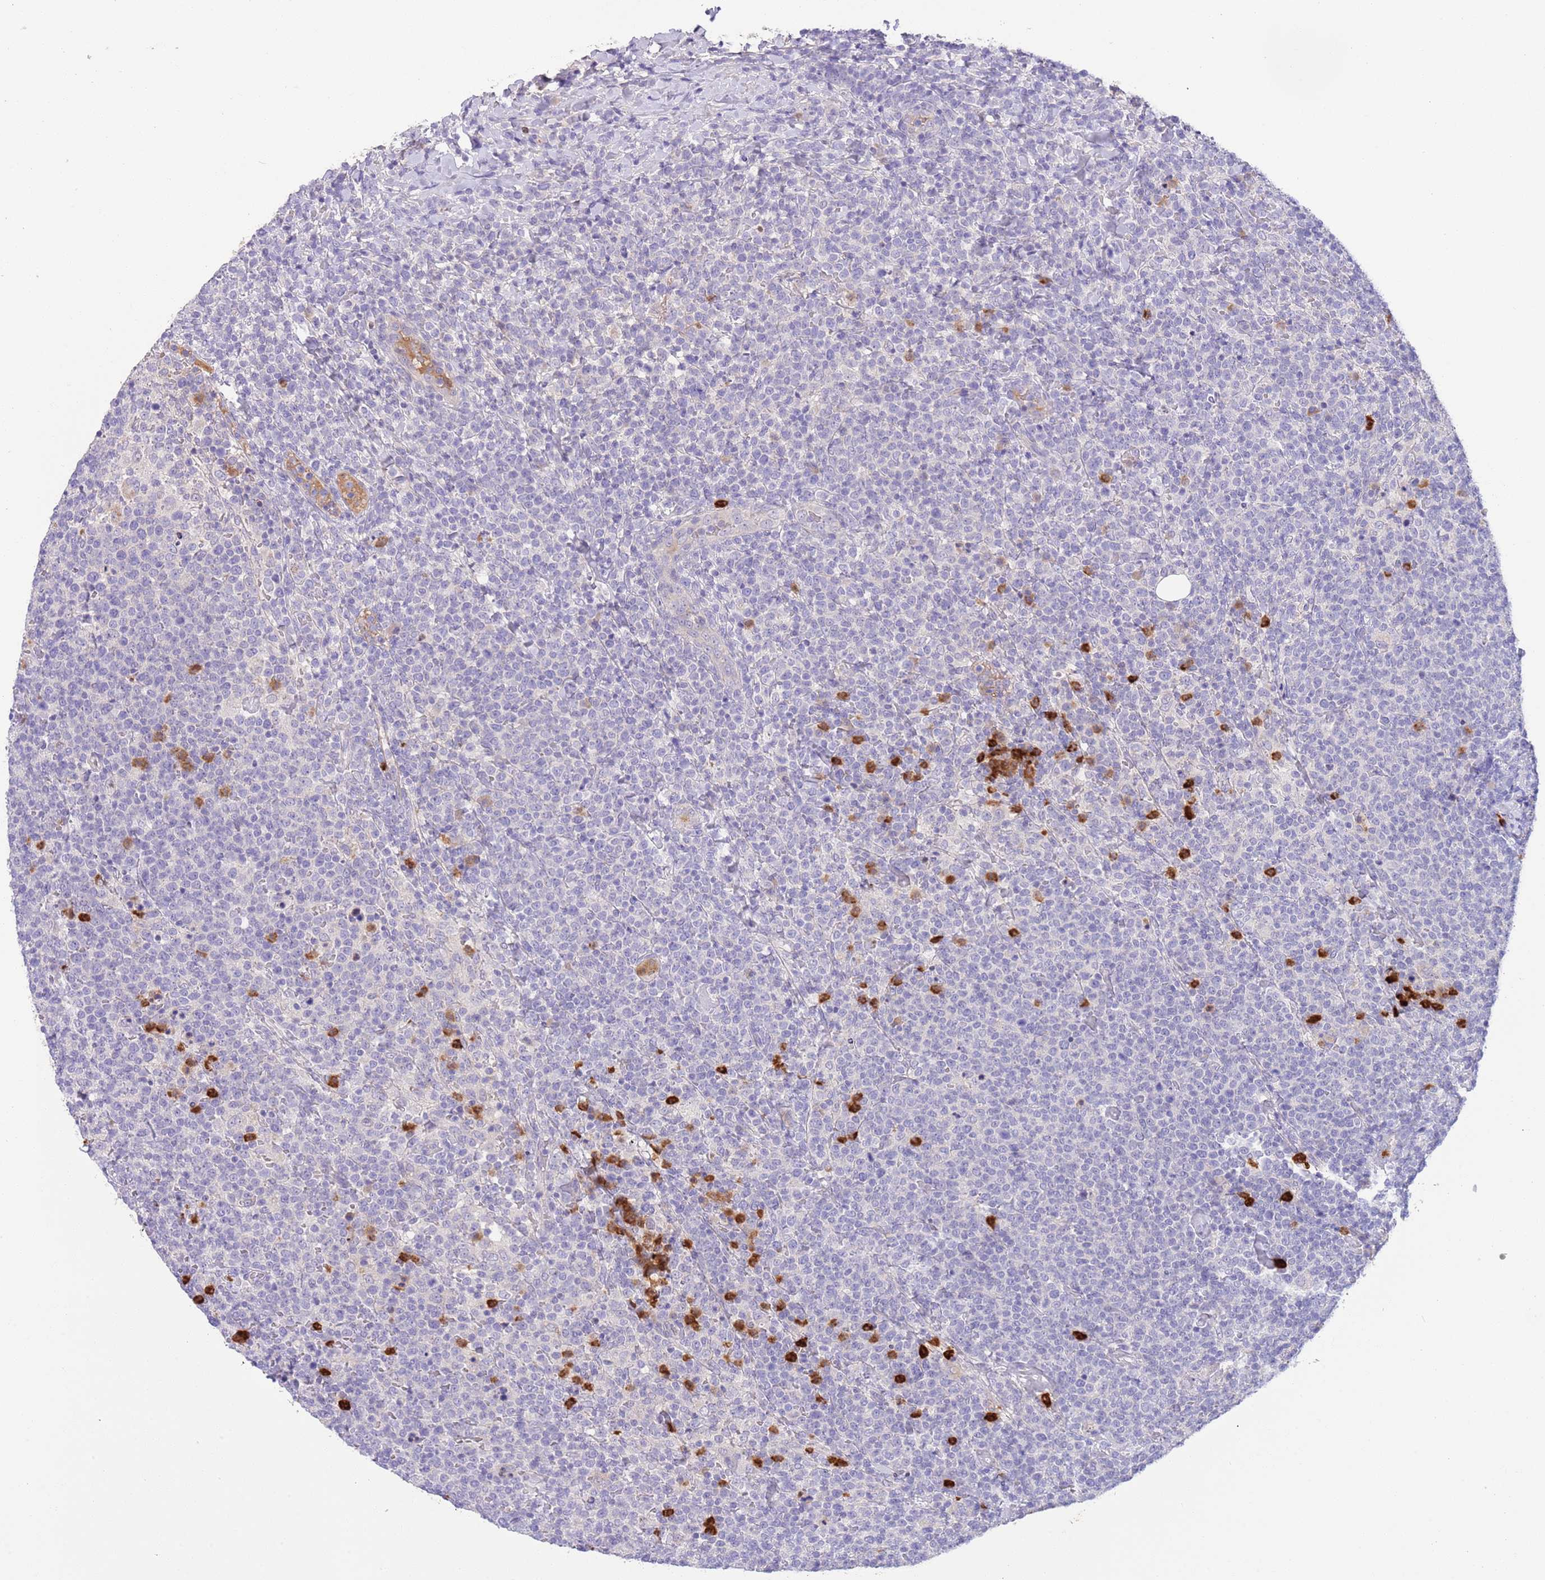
{"staining": {"intensity": "negative", "quantity": "none", "location": "none"}, "tissue": "lymphoma", "cell_type": "Tumor cells", "image_type": "cancer", "snomed": [{"axis": "morphology", "description": "Malignant lymphoma, non-Hodgkin's type, High grade"}, {"axis": "topography", "description": "Lymph node"}], "caption": "Immunohistochemistry (IHC) of human lymphoma displays no positivity in tumor cells. (Brightfield microscopy of DAB (3,3'-diaminobenzidine) immunohistochemistry at high magnification).", "gene": "IGFL4", "patient": {"sex": "male", "age": 61}}